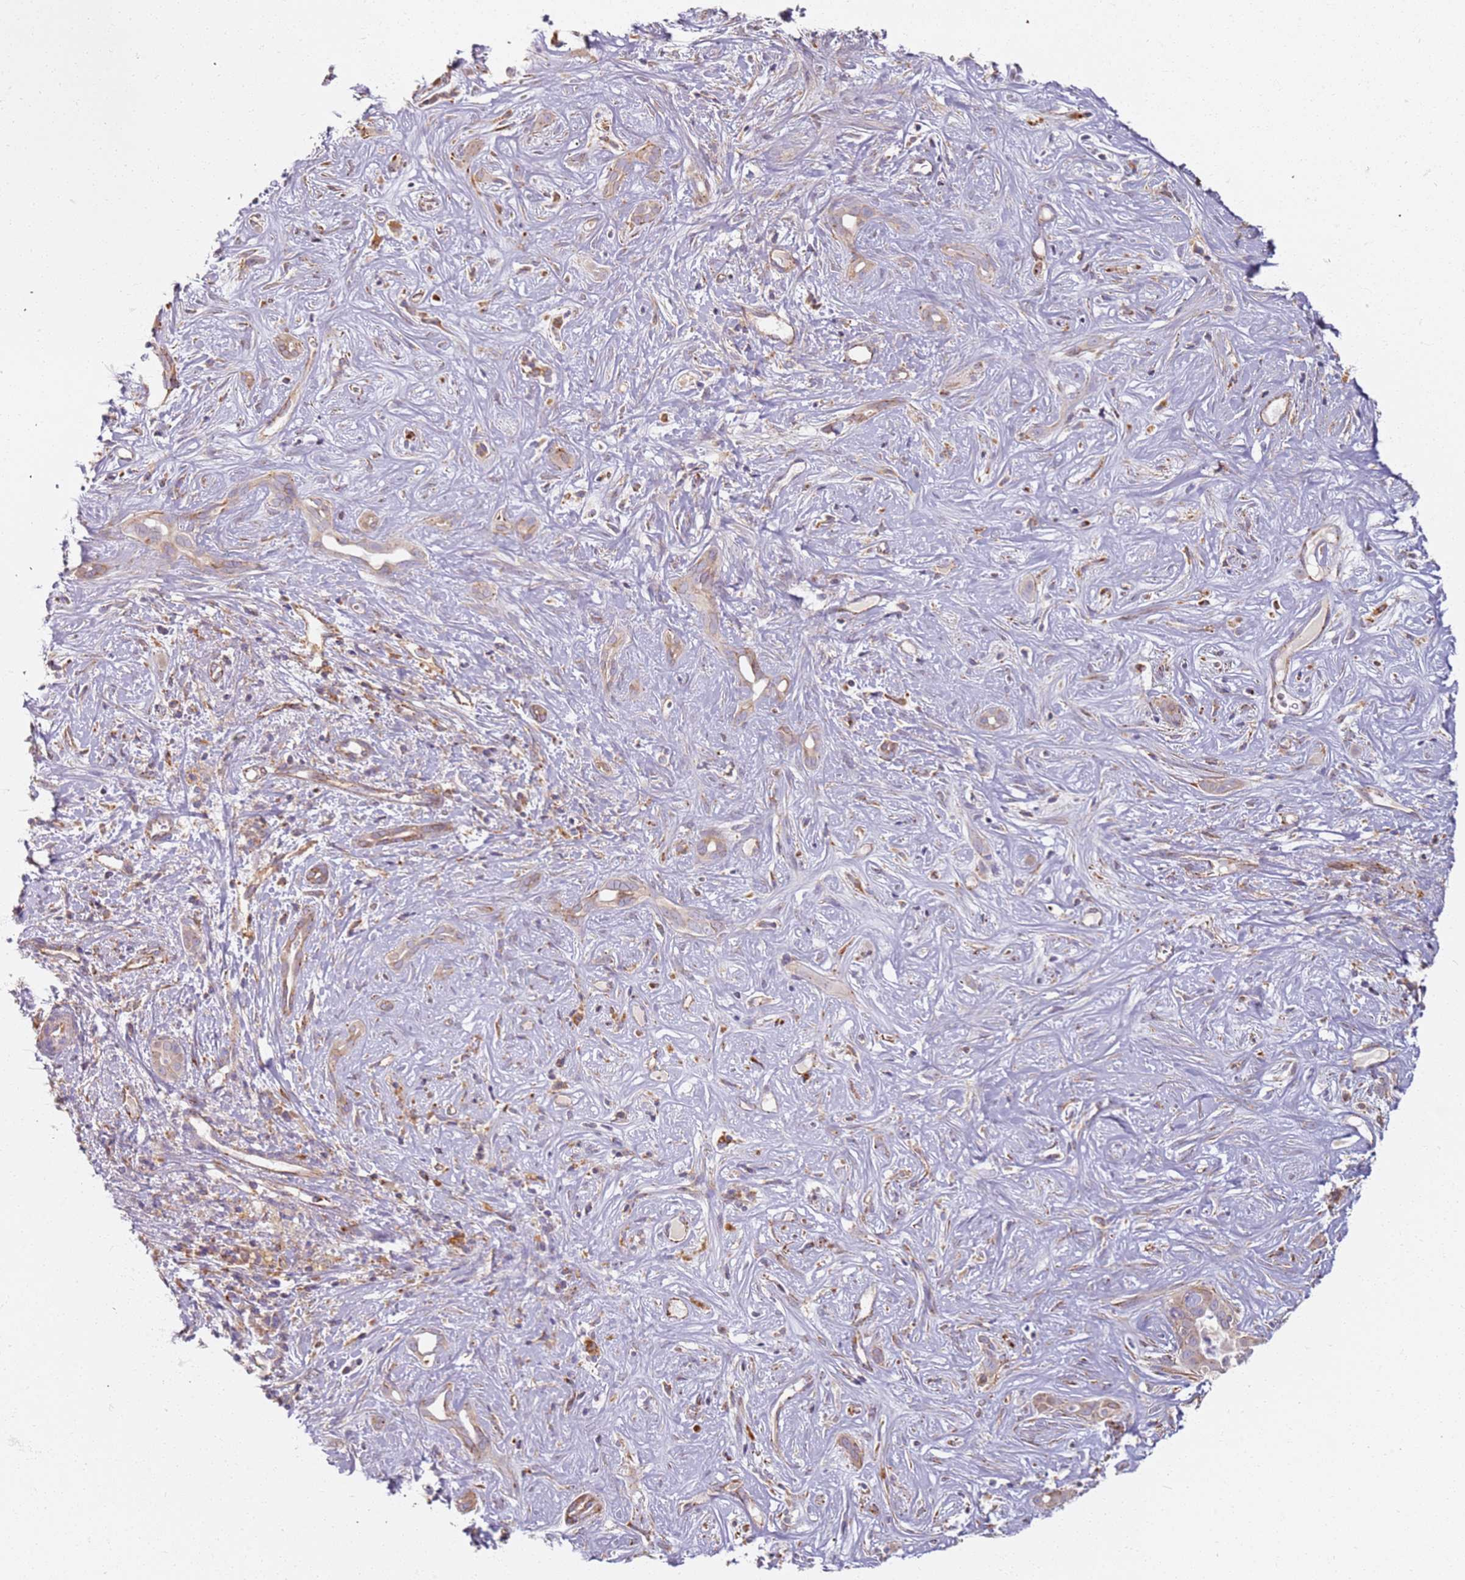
{"staining": {"intensity": "moderate", "quantity": "<25%", "location": "cytoplasmic/membranous"}, "tissue": "liver cancer", "cell_type": "Tumor cells", "image_type": "cancer", "snomed": [{"axis": "morphology", "description": "Cholangiocarcinoma"}, {"axis": "topography", "description": "Liver"}], "caption": "The photomicrograph displays immunohistochemical staining of liver cholangiocarcinoma. There is moderate cytoplasmic/membranous staining is seen in about <25% of tumor cells. The staining is performed using DAB (3,3'-diaminobenzidine) brown chromogen to label protein expression. The nuclei are counter-stained blue using hematoxylin.", "gene": "PROKR2", "patient": {"sex": "male", "age": 67}}